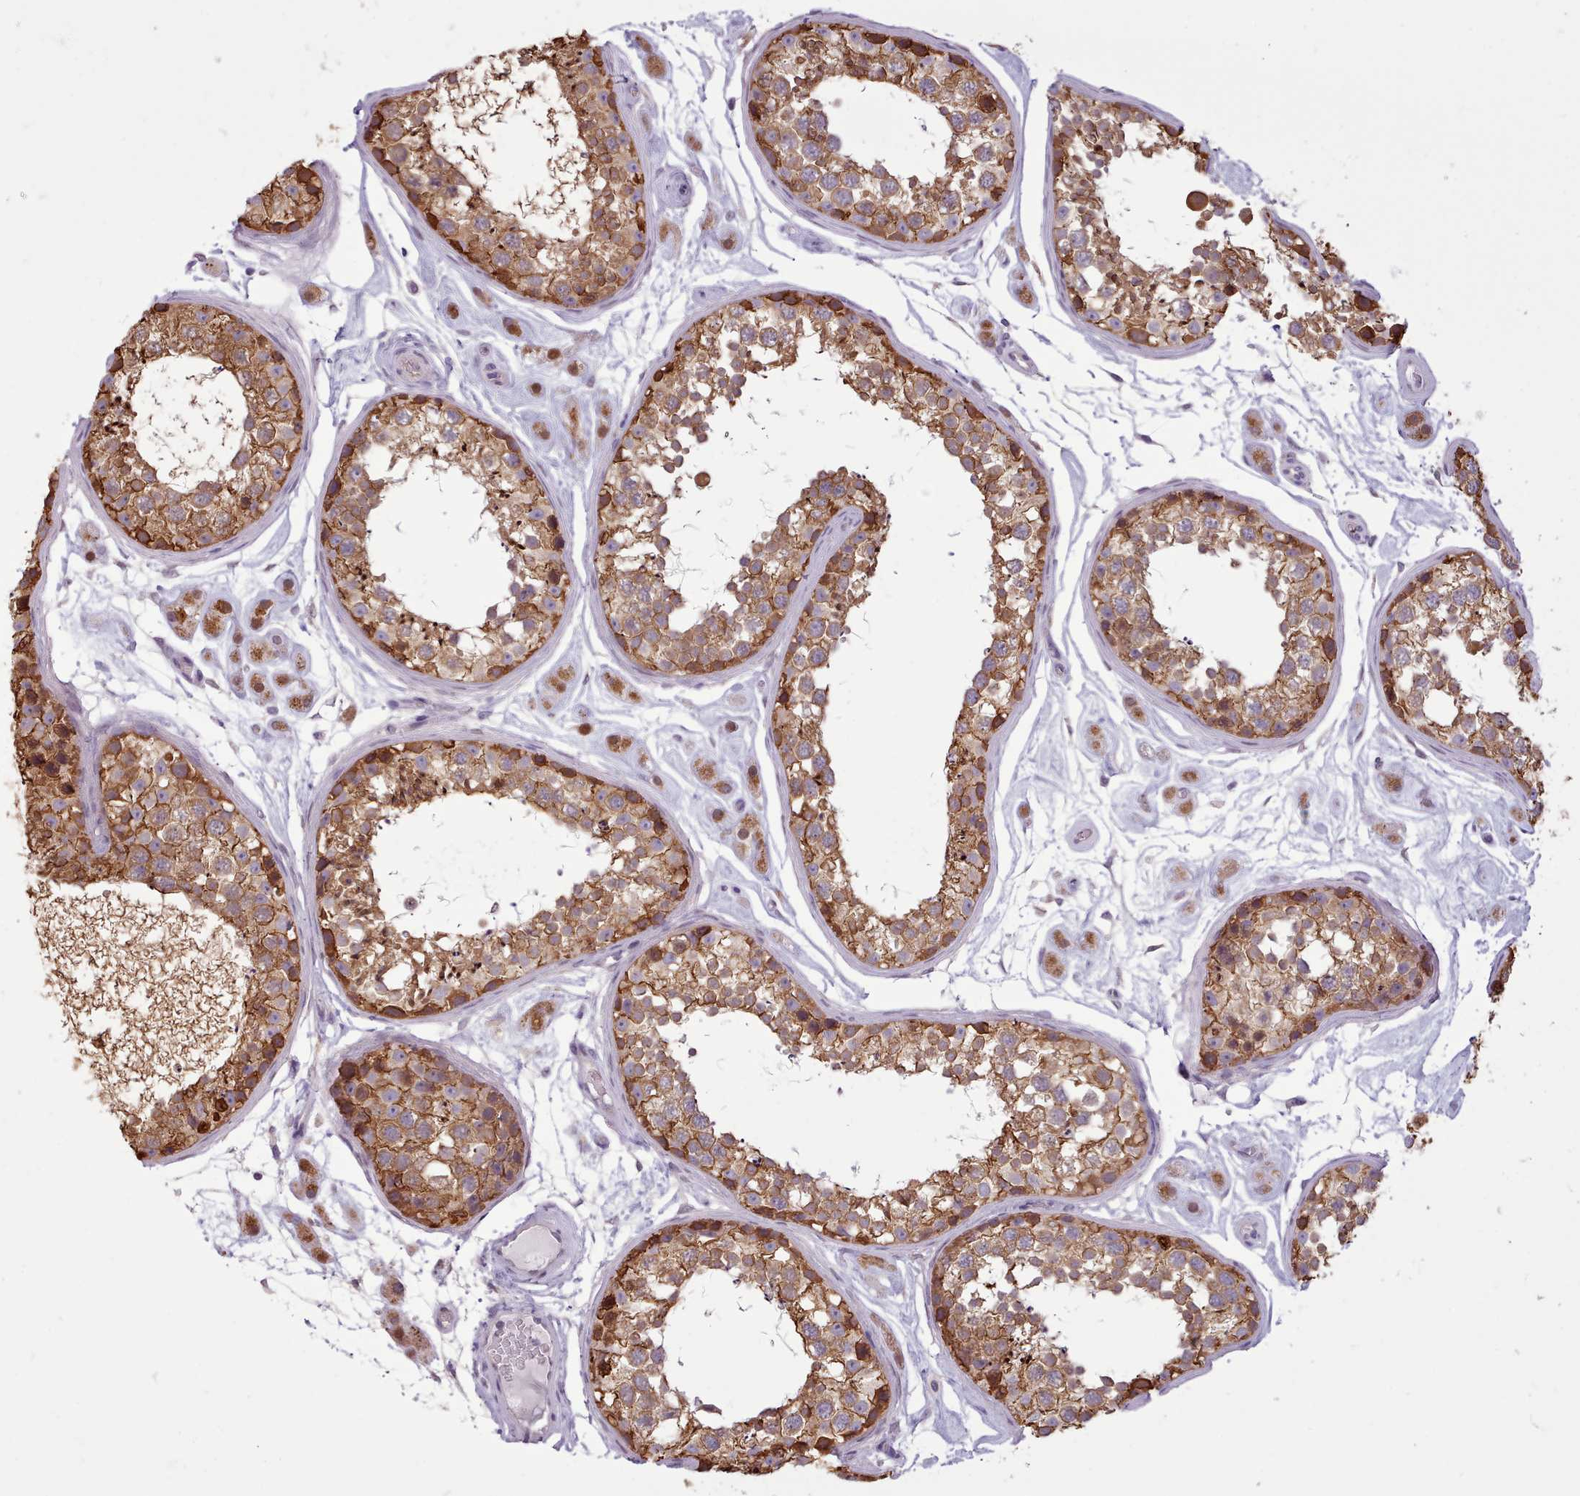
{"staining": {"intensity": "strong", "quantity": ">75%", "location": "cytoplasmic/membranous"}, "tissue": "testis", "cell_type": "Cells in seminiferous ducts", "image_type": "normal", "snomed": [{"axis": "morphology", "description": "Normal tissue, NOS"}, {"axis": "topography", "description": "Testis"}], "caption": "Cells in seminiferous ducts demonstrate strong cytoplasmic/membranous expression in approximately >75% of cells in unremarkable testis.", "gene": "SLURP1", "patient": {"sex": "male", "age": 25}}